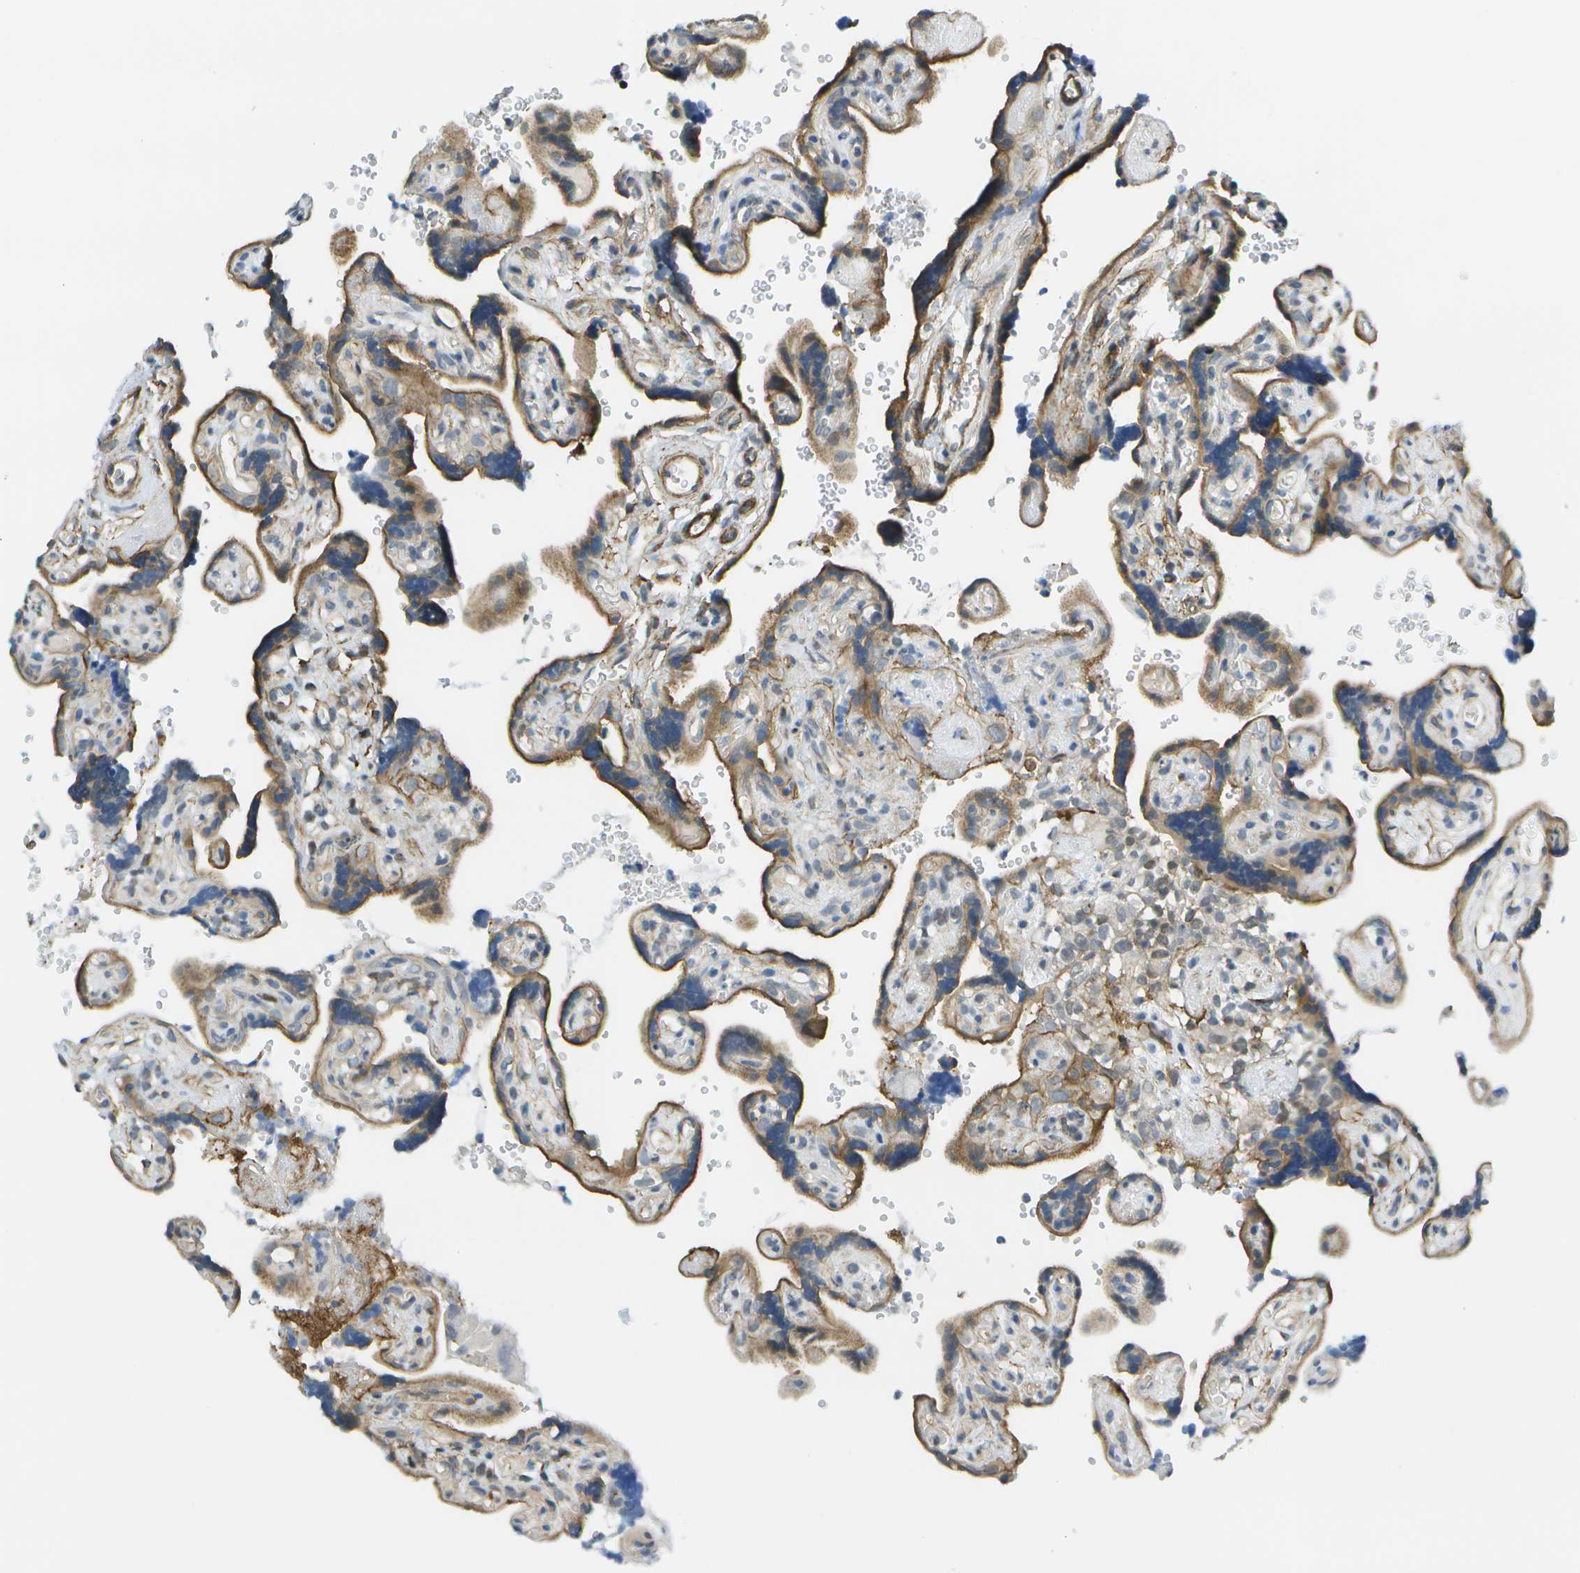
{"staining": {"intensity": "negative", "quantity": "none", "location": "none"}, "tissue": "placenta", "cell_type": "Decidual cells", "image_type": "normal", "snomed": [{"axis": "morphology", "description": "Normal tissue, NOS"}, {"axis": "topography", "description": "Placenta"}], "caption": "Immunohistochemistry histopathology image of unremarkable placenta: placenta stained with DAB (3,3'-diaminobenzidine) demonstrates no significant protein positivity in decidual cells. (Stains: DAB (3,3'-diaminobenzidine) immunohistochemistry with hematoxylin counter stain, Microscopy: brightfield microscopy at high magnification).", "gene": "KIAA0040", "patient": {"sex": "female", "age": 30}}